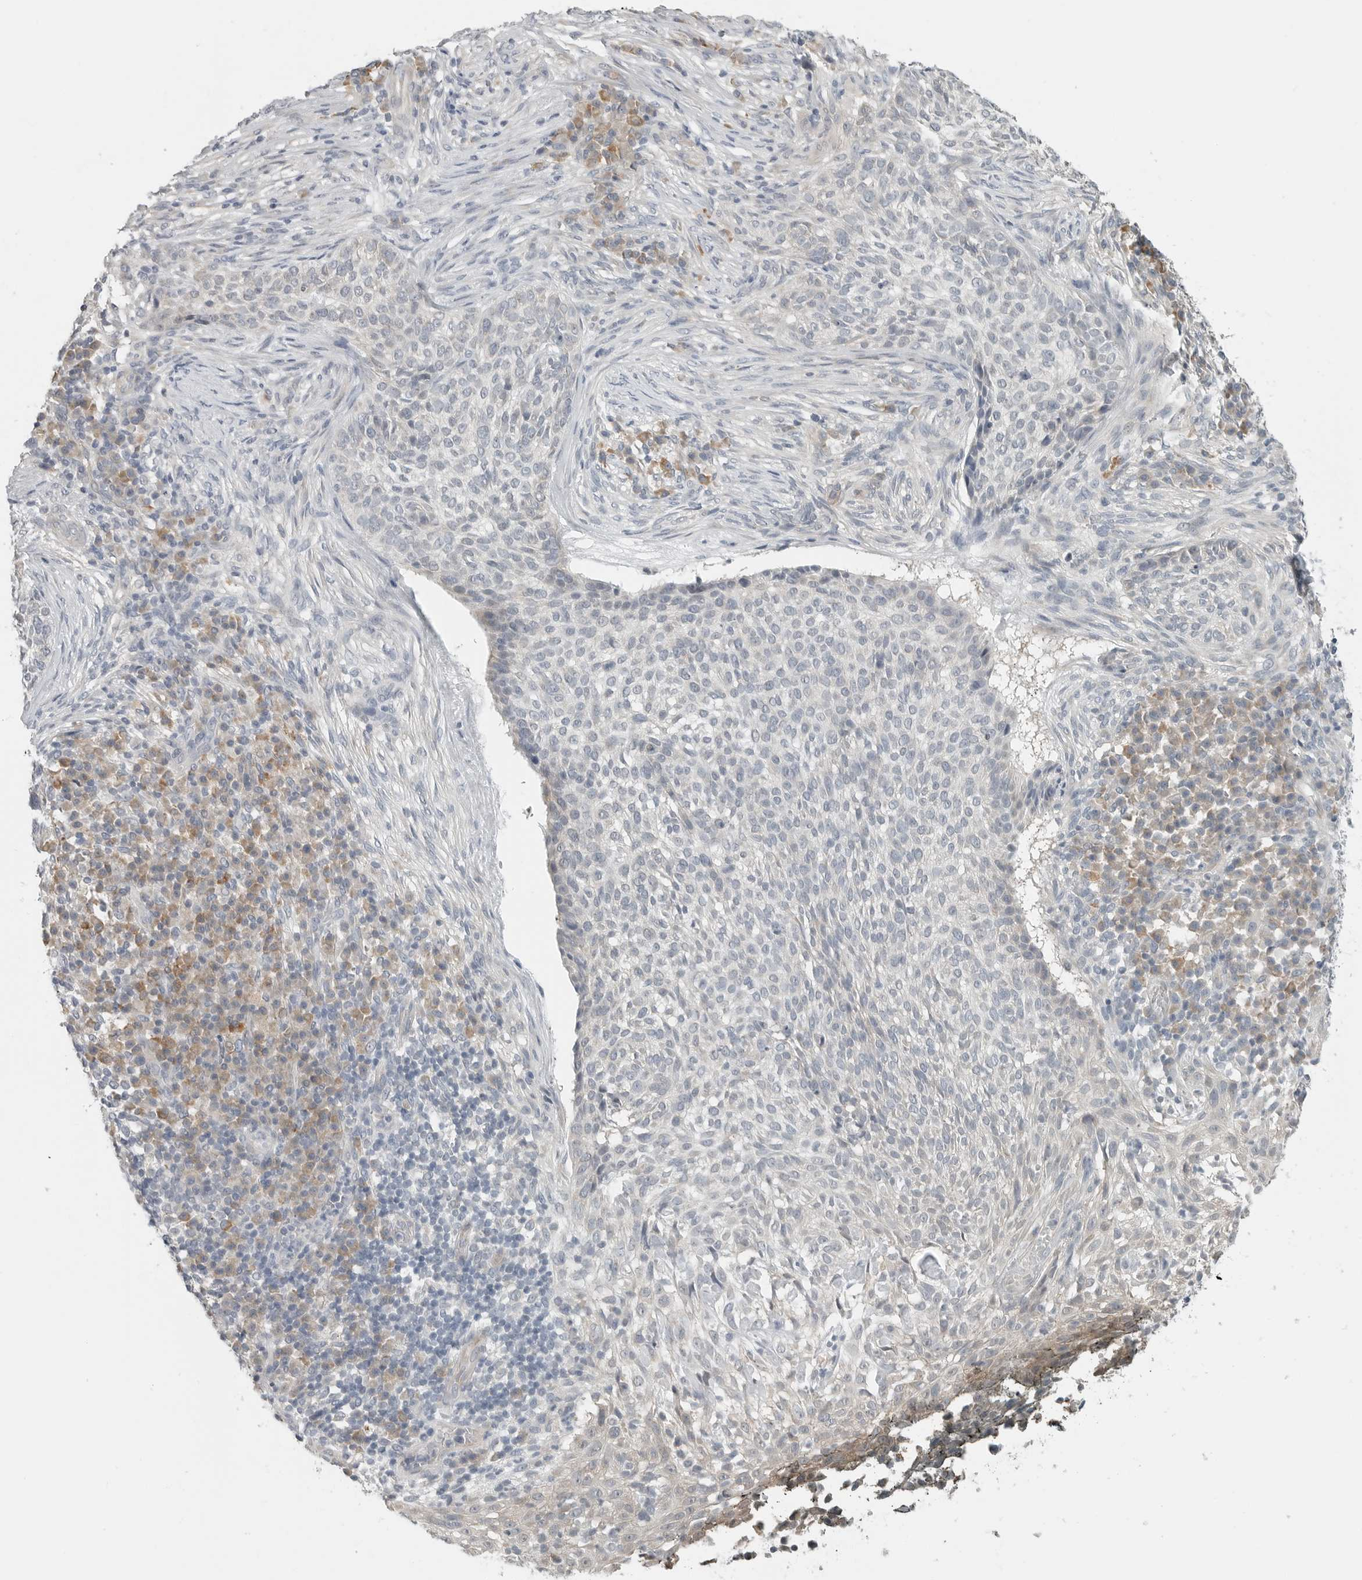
{"staining": {"intensity": "negative", "quantity": "none", "location": "none"}, "tissue": "skin cancer", "cell_type": "Tumor cells", "image_type": "cancer", "snomed": [{"axis": "morphology", "description": "Basal cell carcinoma"}, {"axis": "topography", "description": "Skin"}], "caption": "Micrograph shows no protein expression in tumor cells of skin cancer (basal cell carcinoma) tissue.", "gene": "IL12RB2", "patient": {"sex": "female", "age": 64}}